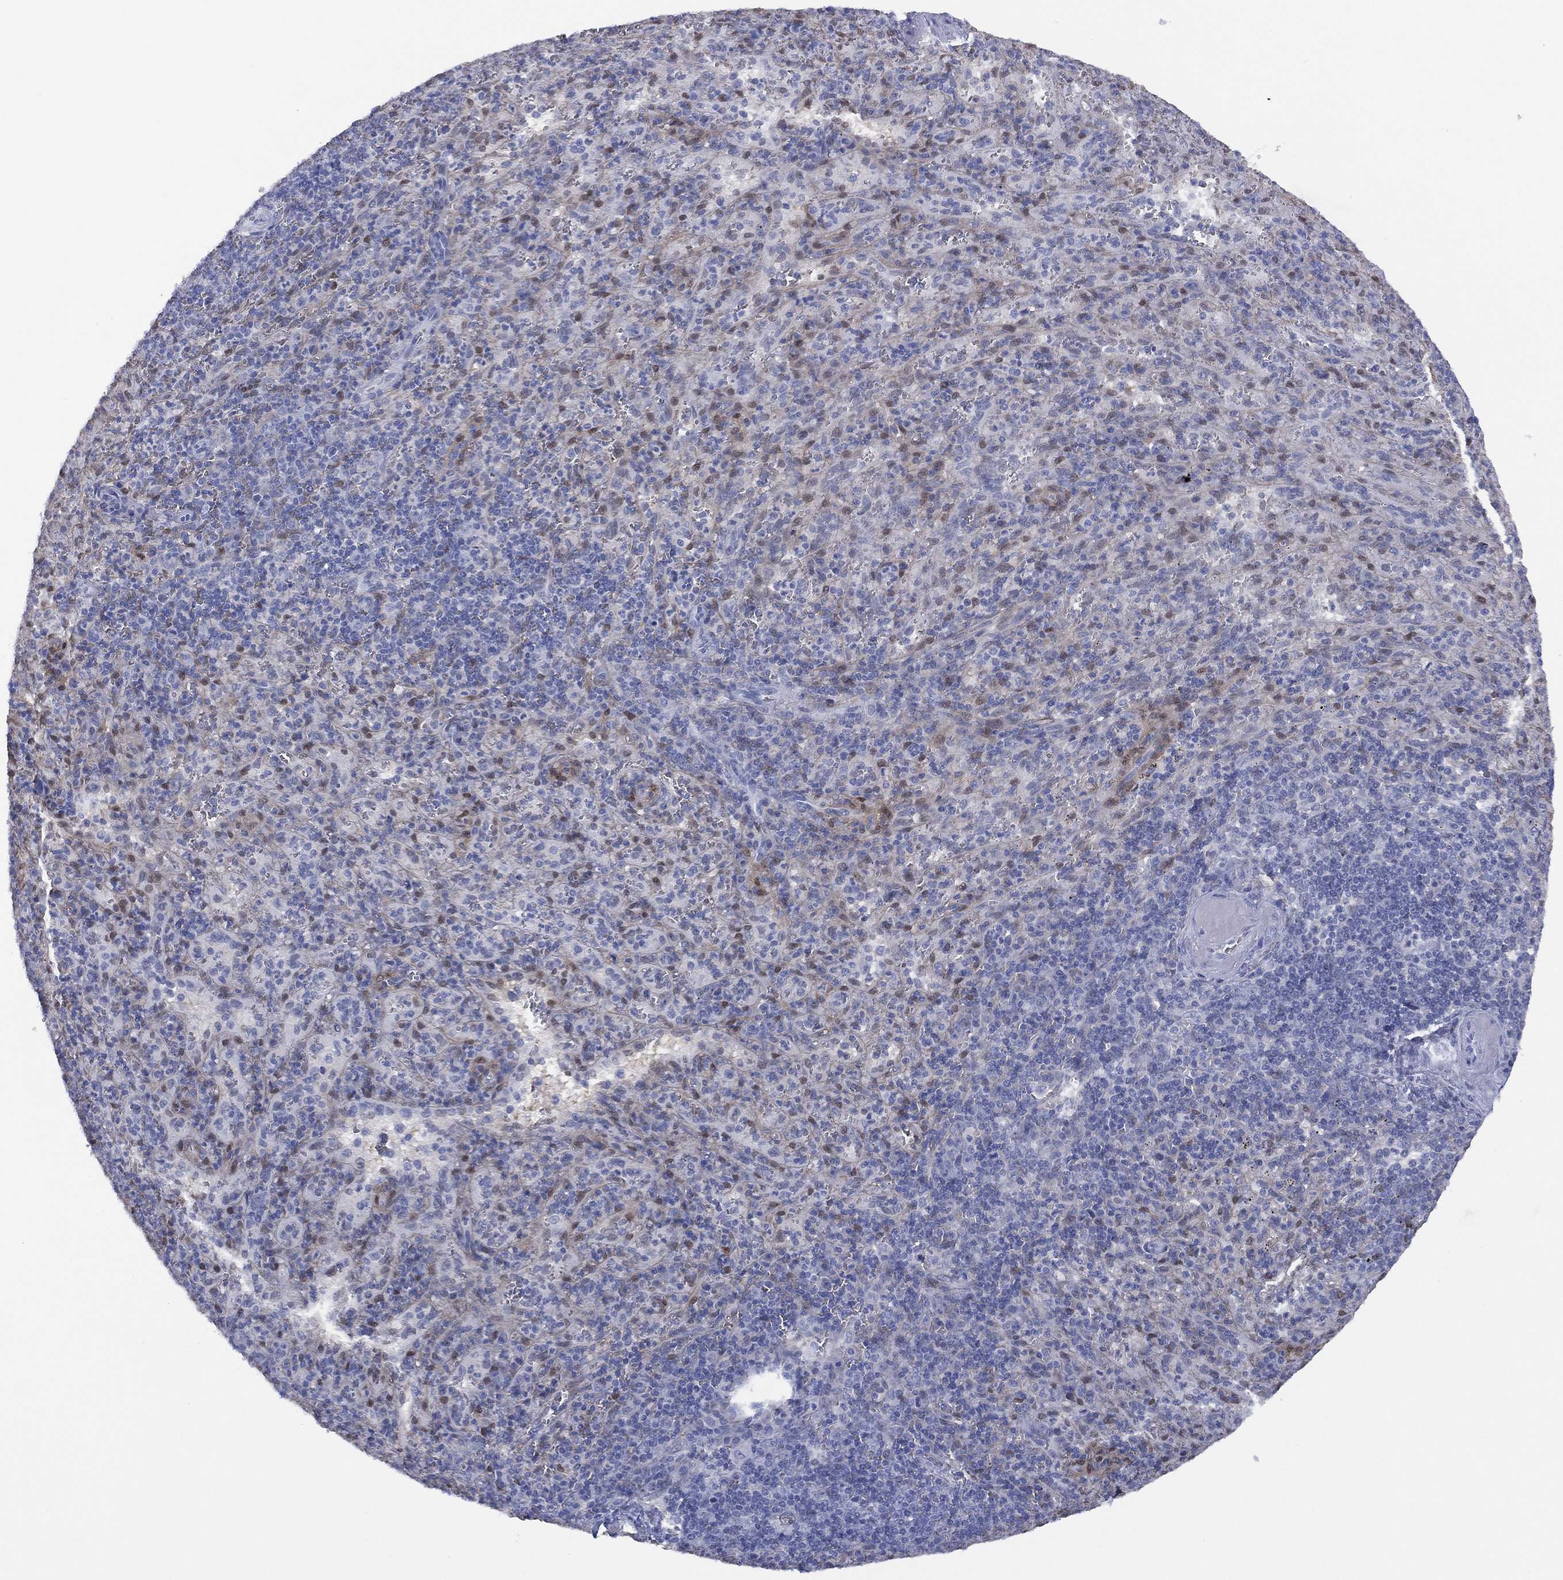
{"staining": {"intensity": "weak", "quantity": "<25%", "location": "nuclear"}, "tissue": "spleen", "cell_type": "Cells in red pulp", "image_type": "normal", "snomed": [{"axis": "morphology", "description": "Normal tissue, NOS"}, {"axis": "topography", "description": "Spleen"}], "caption": "This is an immunohistochemistry image of benign spleen. There is no staining in cells in red pulp.", "gene": "DDAH1", "patient": {"sex": "male", "age": 57}}